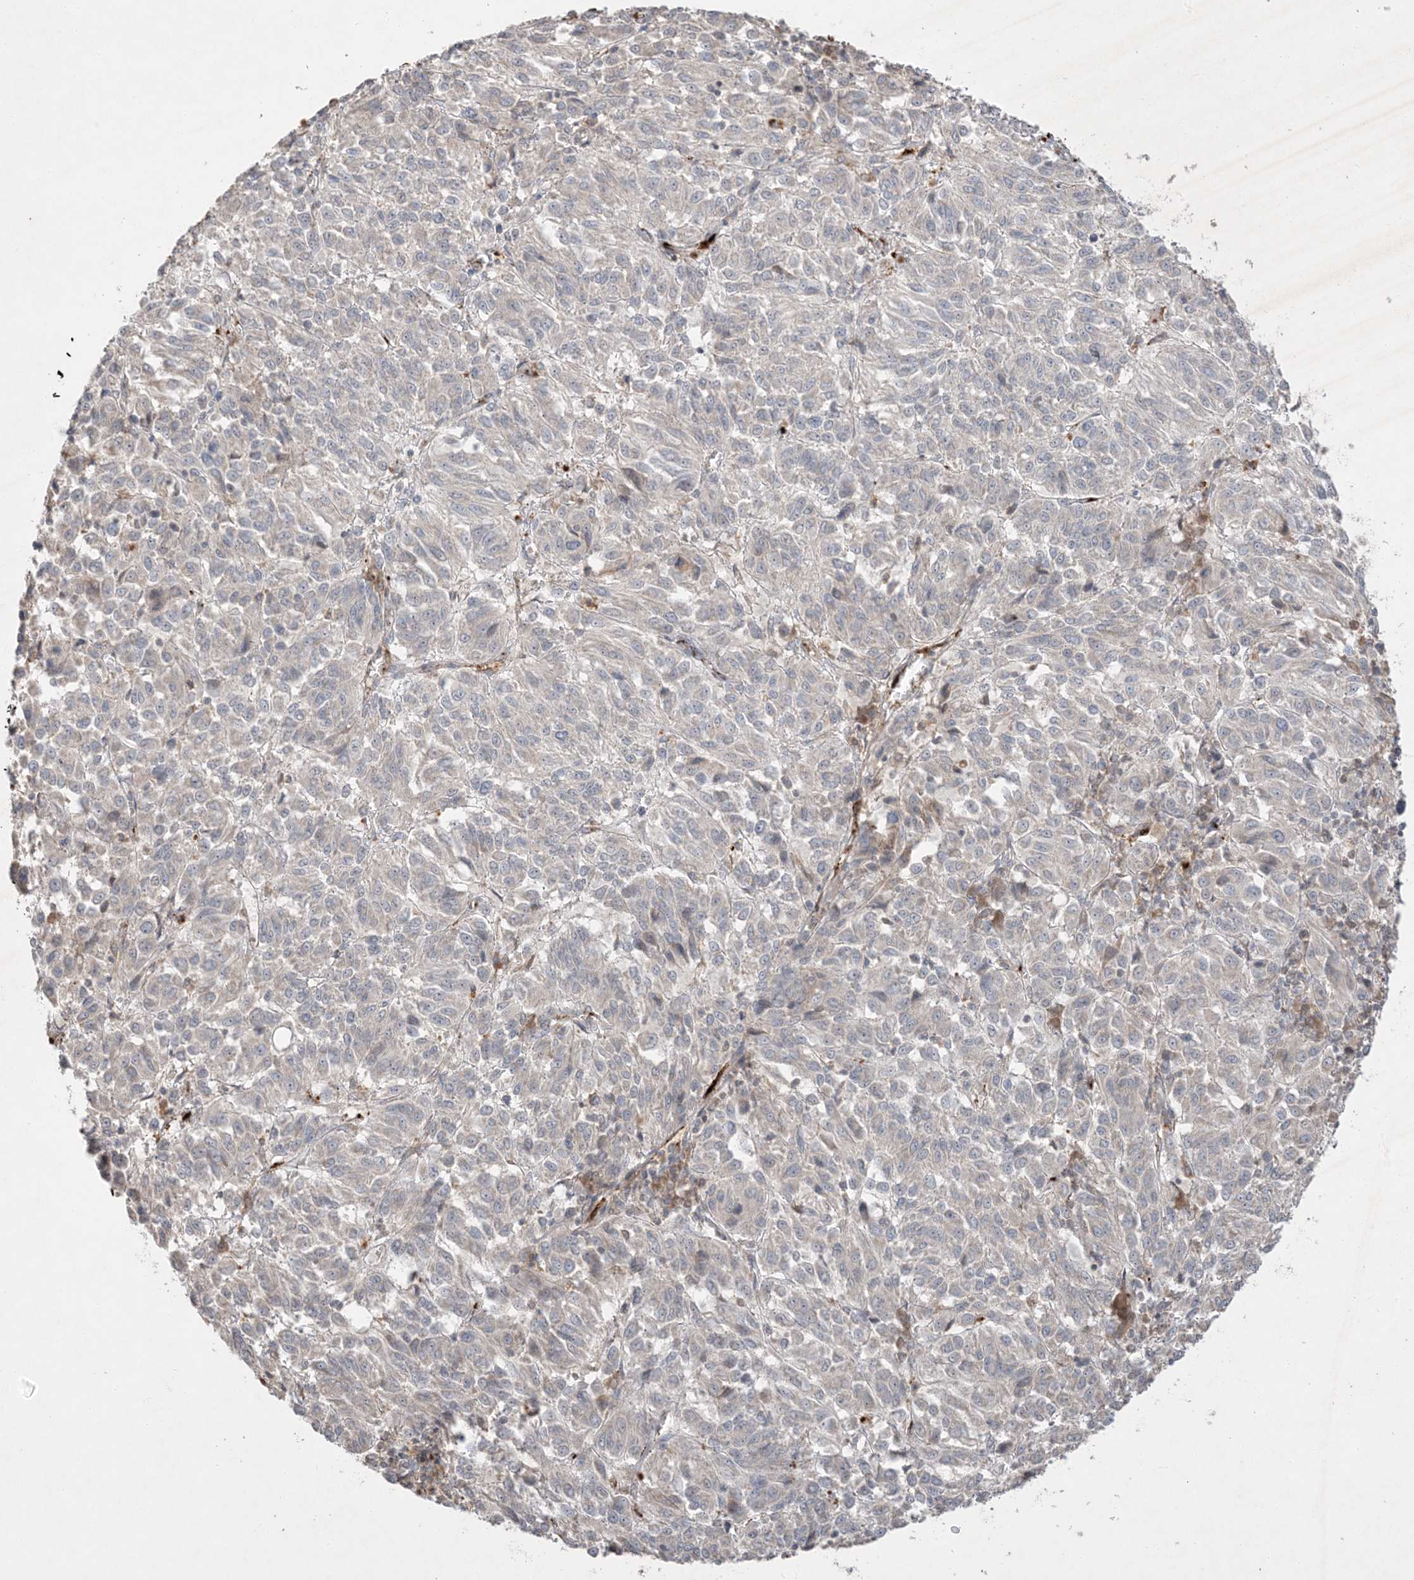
{"staining": {"intensity": "negative", "quantity": "none", "location": "none"}, "tissue": "melanoma", "cell_type": "Tumor cells", "image_type": "cancer", "snomed": [{"axis": "morphology", "description": "Malignant melanoma, Metastatic site"}, {"axis": "topography", "description": "Lung"}], "caption": "Immunohistochemistry of human malignant melanoma (metastatic site) shows no staining in tumor cells. Brightfield microscopy of immunohistochemistry (IHC) stained with DAB (3,3'-diaminobenzidine) (brown) and hematoxylin (blue), captured at high magnification.", "gene": "PRSS36", "patient": {"sex": "male", "age": 64}}